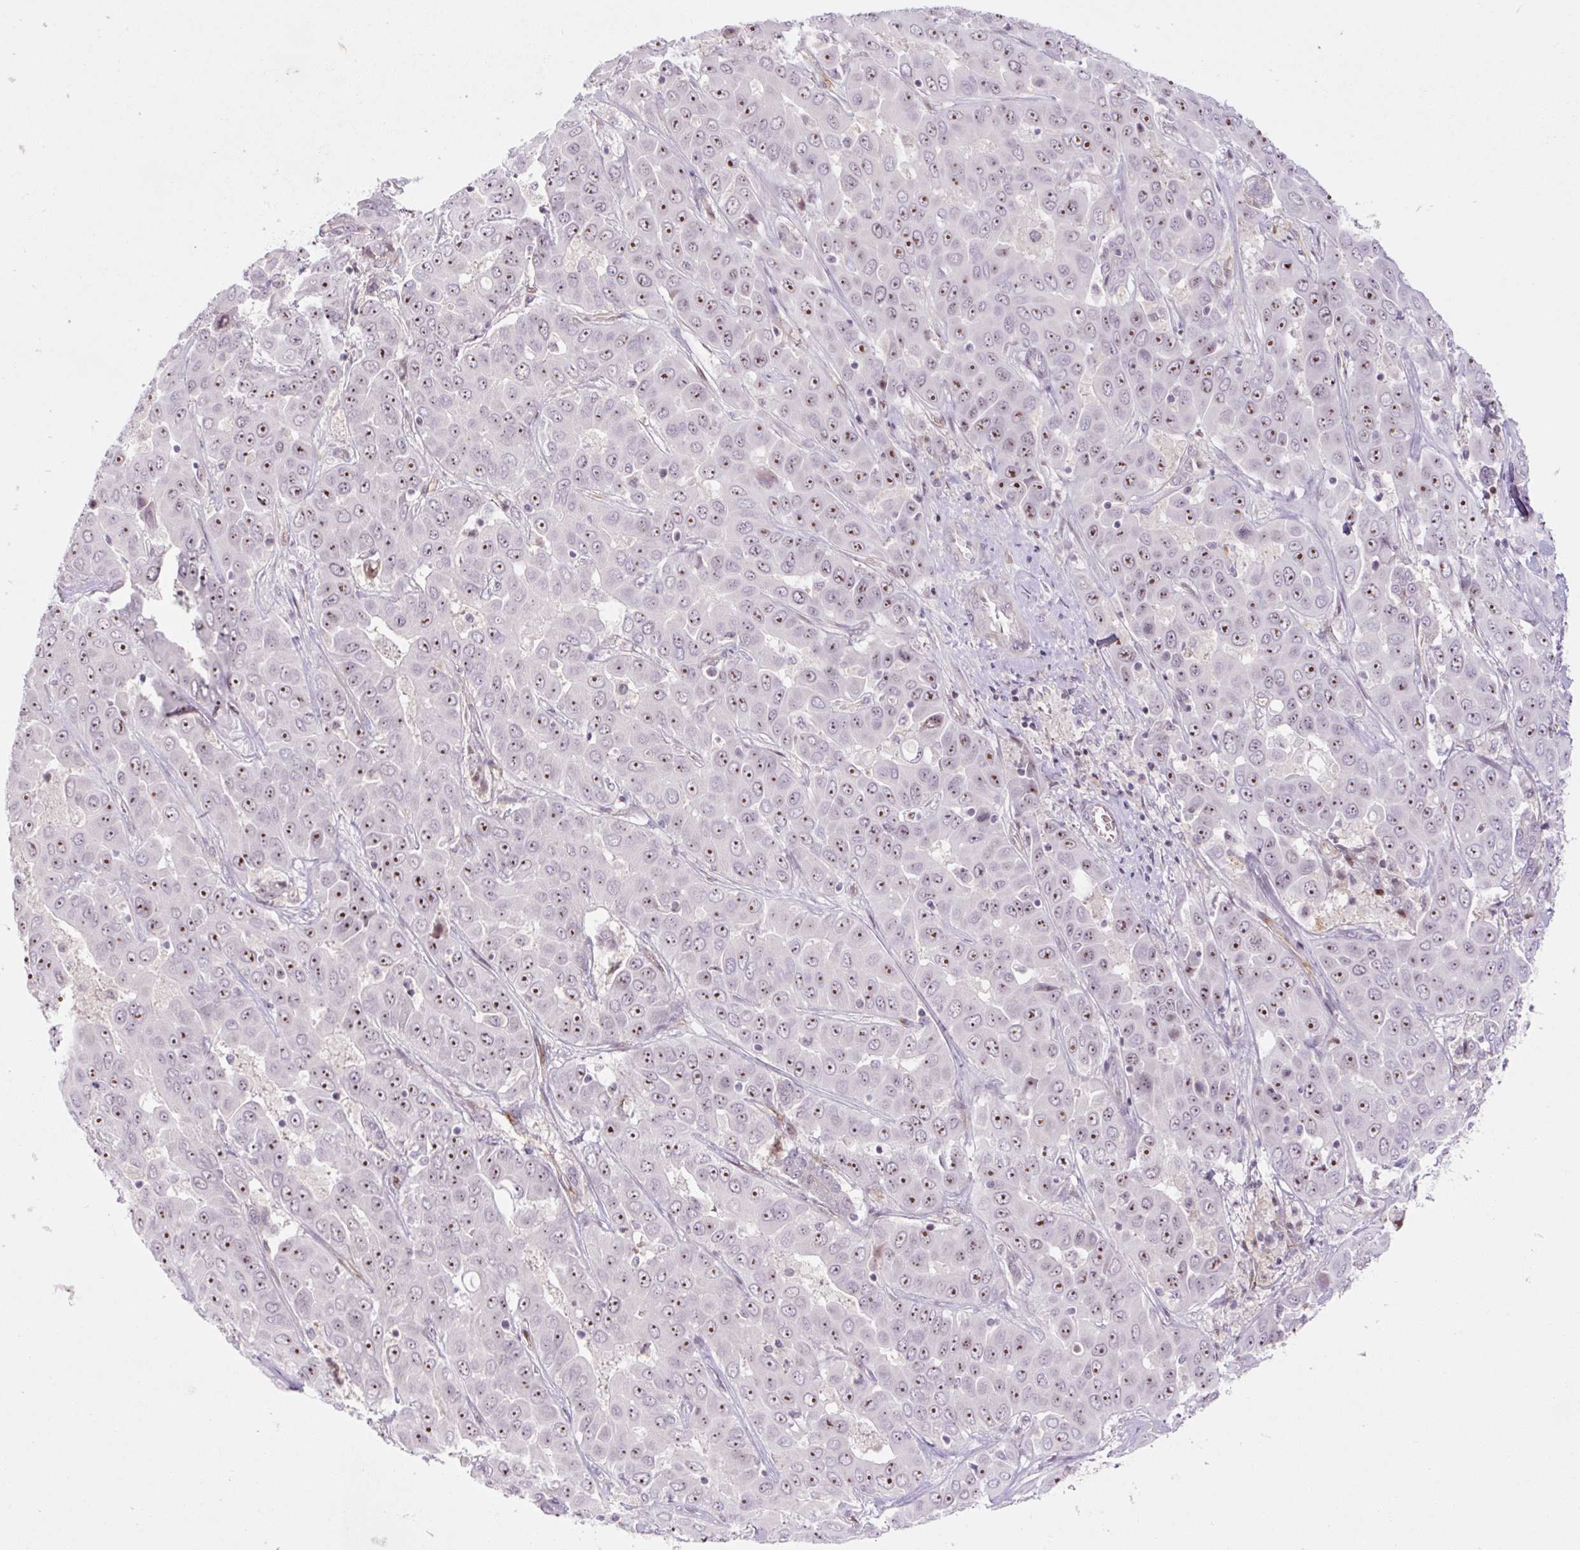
{"staining": {"intensity": "moderate", "quantity": ">75%", "location": "nuclear"}, "tissue": "liver cancer", "cell_type": "Tumor cells", "image_type": "cancer", "snomed": [{"axis": "morphology", "description": "Cholangiocarcinoma"}, {"axis": "topography", "description": "Liver"}], "caption": "Liver cholangiocarcinoma stained for a protein (brown) reveals moderate nuclear positive positivity in about >75% of tumor cells.", "gene": "ZNF417", "patient": {"sex": "female", "age": 52}}